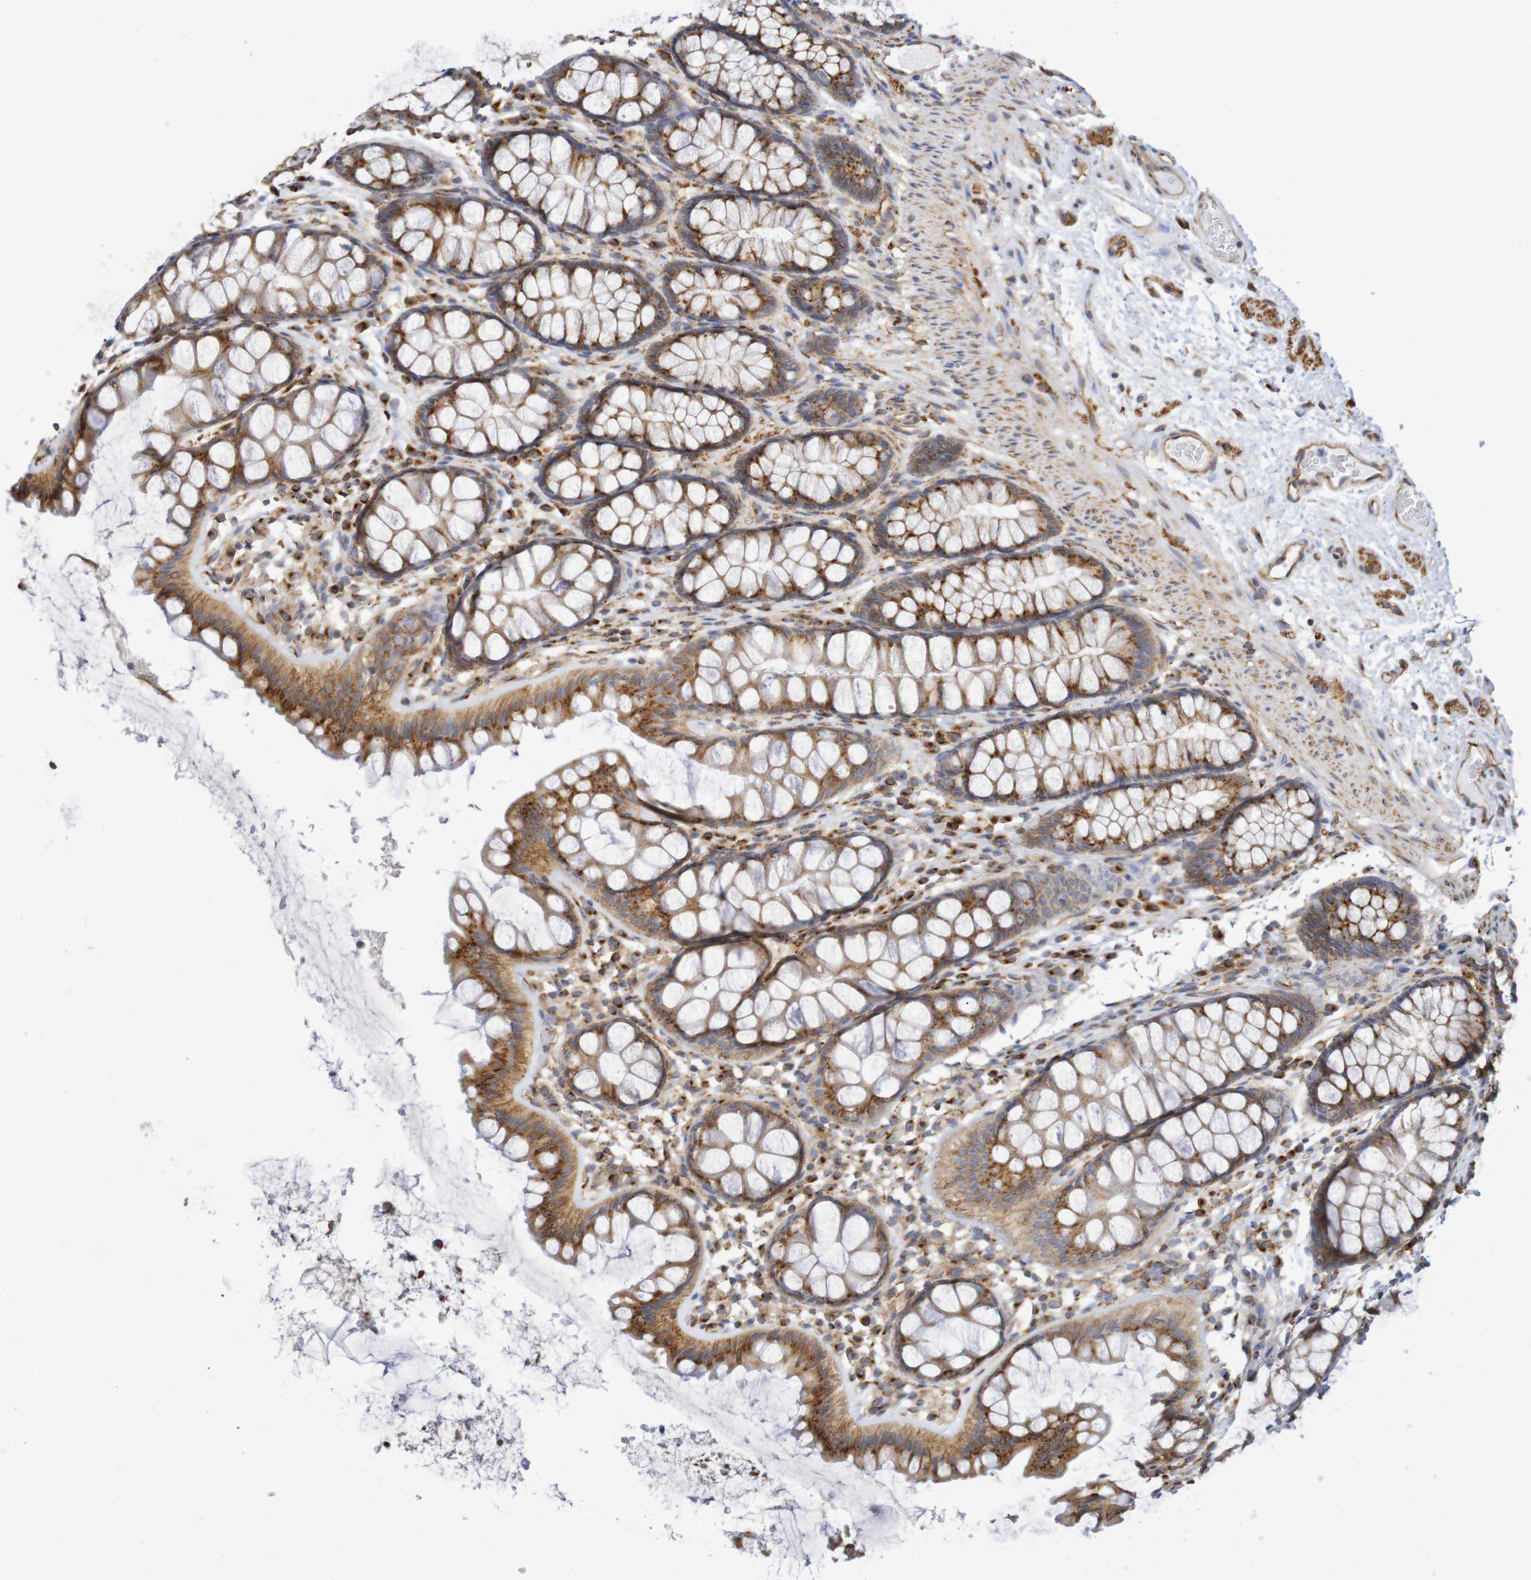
{"staining": {"intensity": "moderate", "quantity": "25%-75%", "location": "cytoplasmic/membranous"}, "tissue": "colon", "cell_type": "Endothelial cells", "image_type": "normal", "snomed": [{"axis": "morphology", "description": "Normal tissue, NOS"}, {"axis": "topography", "description": "Colon"}], "caption": "DAB immunohistochemical staining of unremarkable human colon displays moderate cytoplasmic/membranous protein staining in approximately 25%-75% of endothelial cells. The staining was performed using DAB (3,3'-diaminobenzidine) to visualize the protein expression in brown, while the nuclei were stained in blue with hematoxylin (Magnification: 20x).", "gene": "DCP2", "patient": {"sex": "female", "age": 55}}